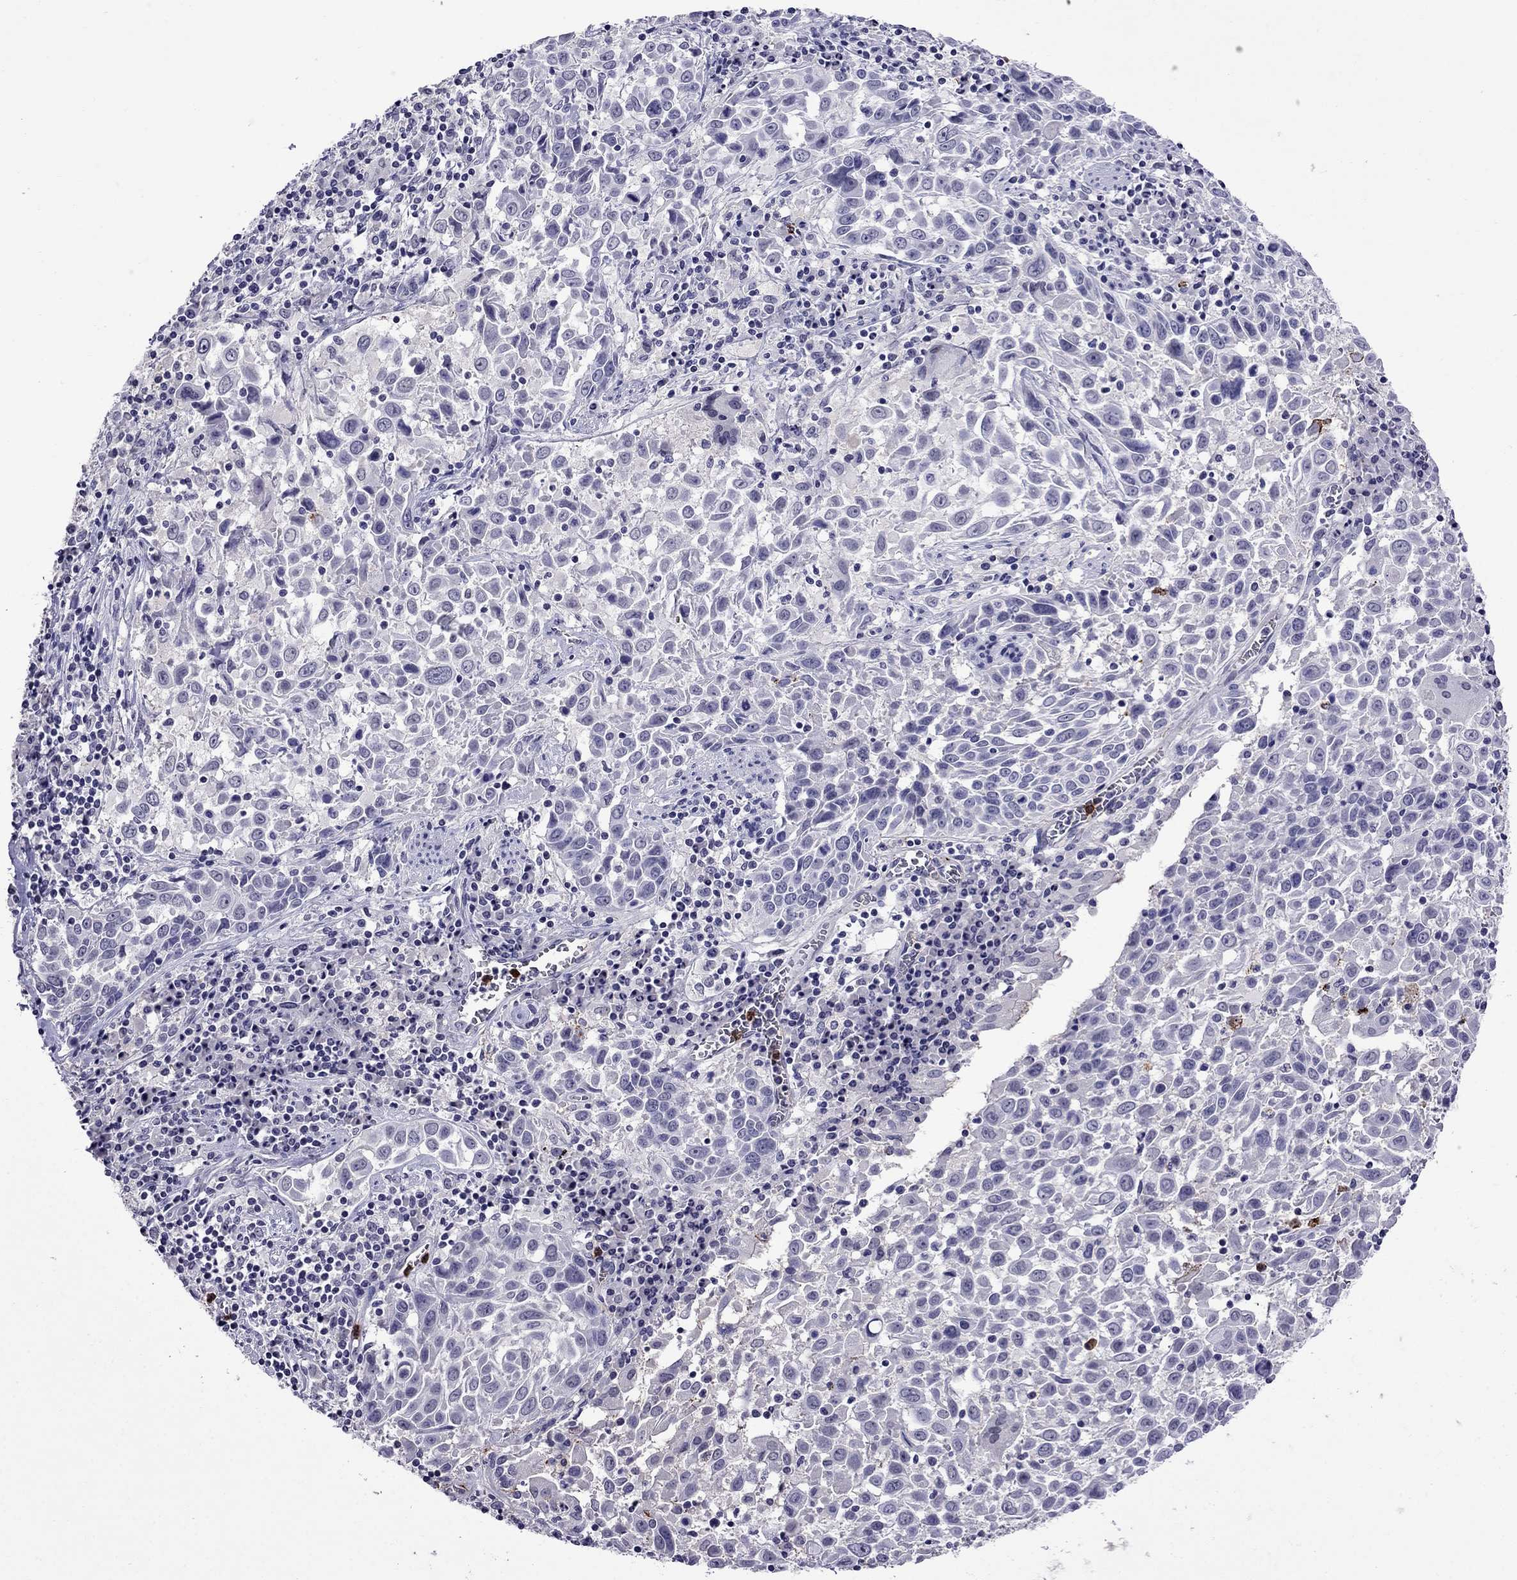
{"staining": {"intensity": "negative", "quantity": "none", "location": "none"}, "tissue": "lung cancer", "cell_type": "Tumor cells", "image_type": "cancer", "snomed": [{"axis": "morphology", "description": "Squamous cell carcinoma, NOS"}, {"axis": "topography", "description": "Lung"}], "caption": "Tumor cells are negative for protein expression in human squamous cell carcinoma (lung).", "gene": "OLFM4", "patient": {"sex": "male", "age": 57}}